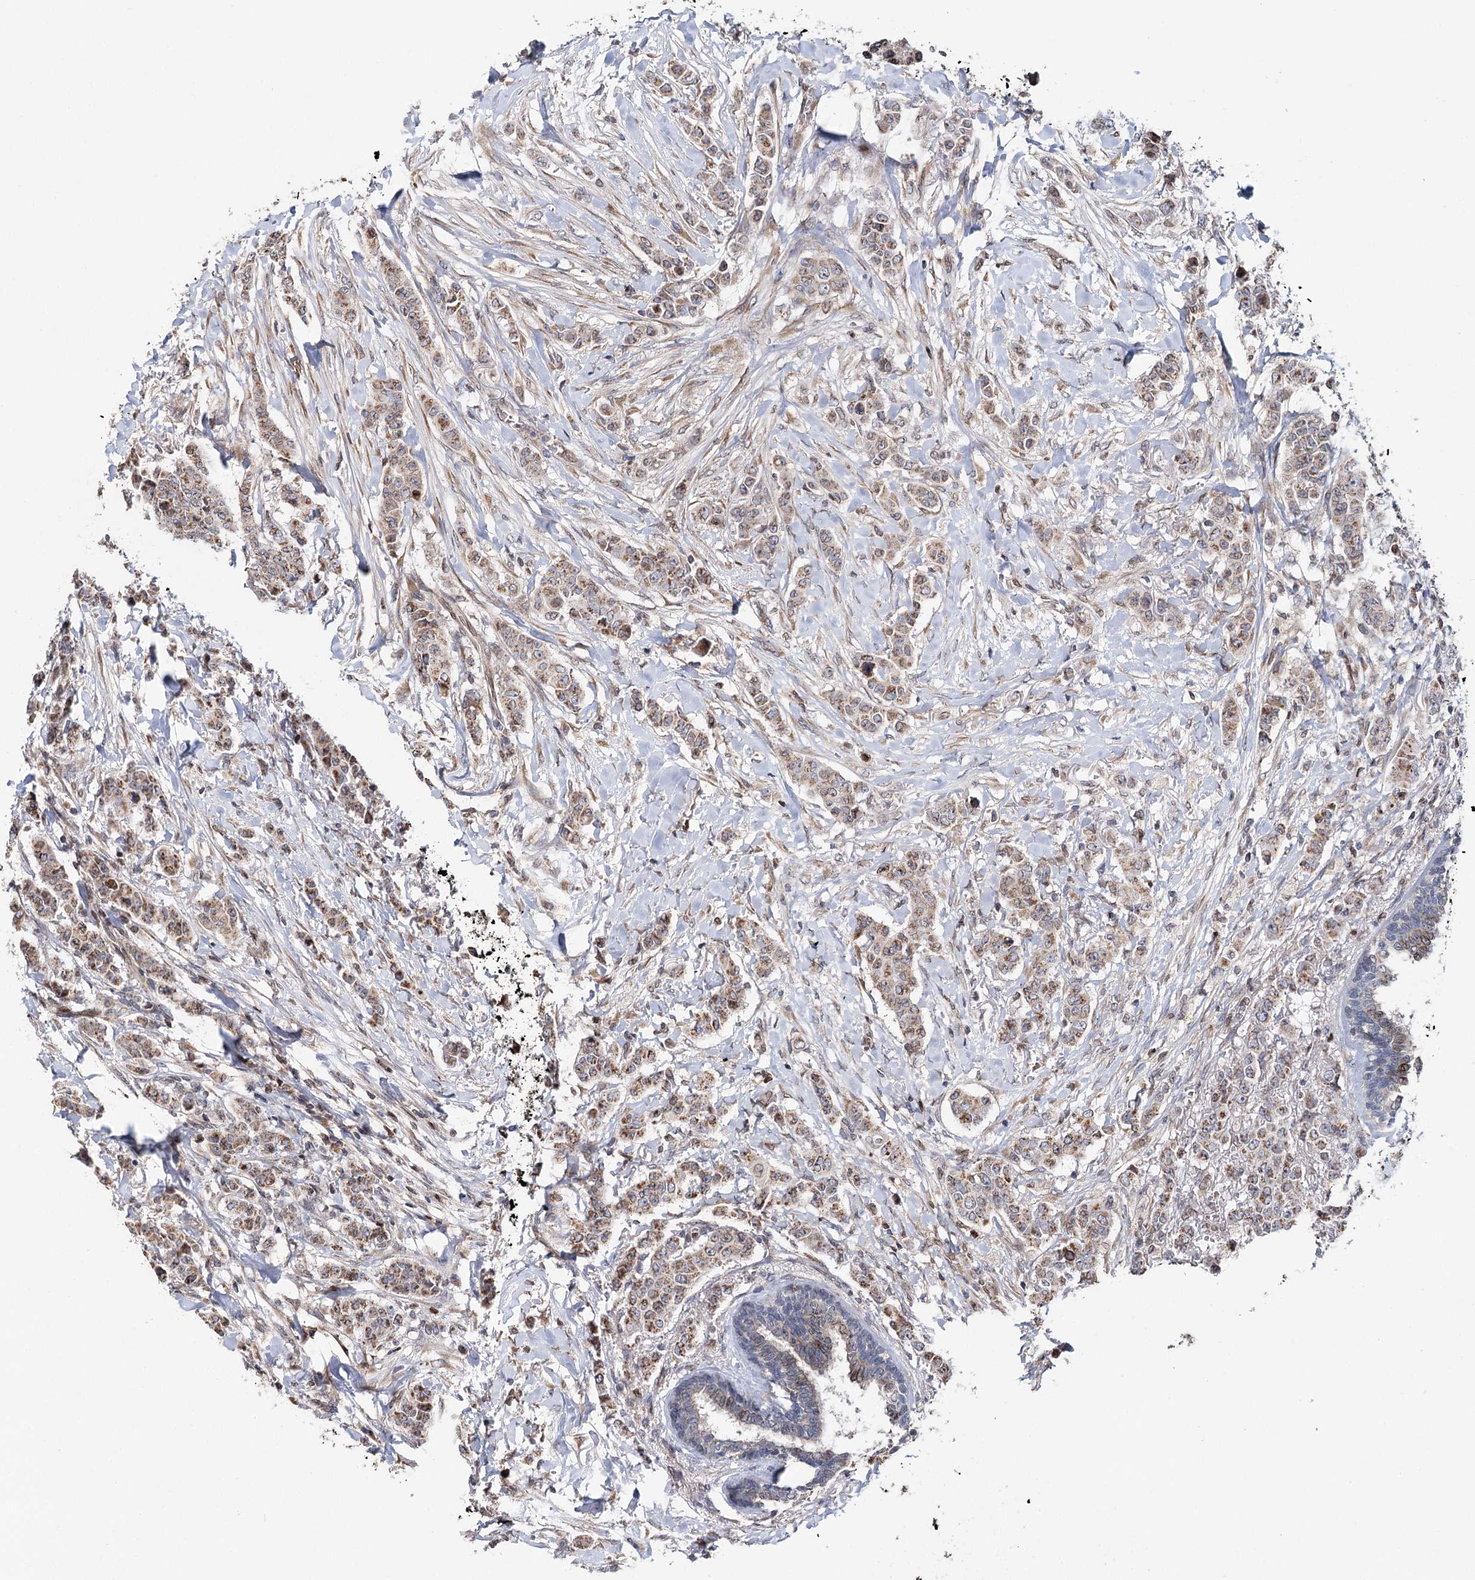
{"staining": {"intensity": "moderate", "quantity": ">75%", "location": "cytoplasmic/membranous"}, "tissue": "breast cancer", "cell_type": "Tumor cells", "image_type": "cancer", "snomed": [{"axis": "morphology", "description": "Duct carcinoma"}, {"axis": "topography", "description": "Breast"}], "caption": "Moderate cytoplasmic/membranous protein expression is appreciated in about >75% of tumor cells in breast cancer.", "gene": "CFAP46", "patient": {"sex": "female", "age": 40}}